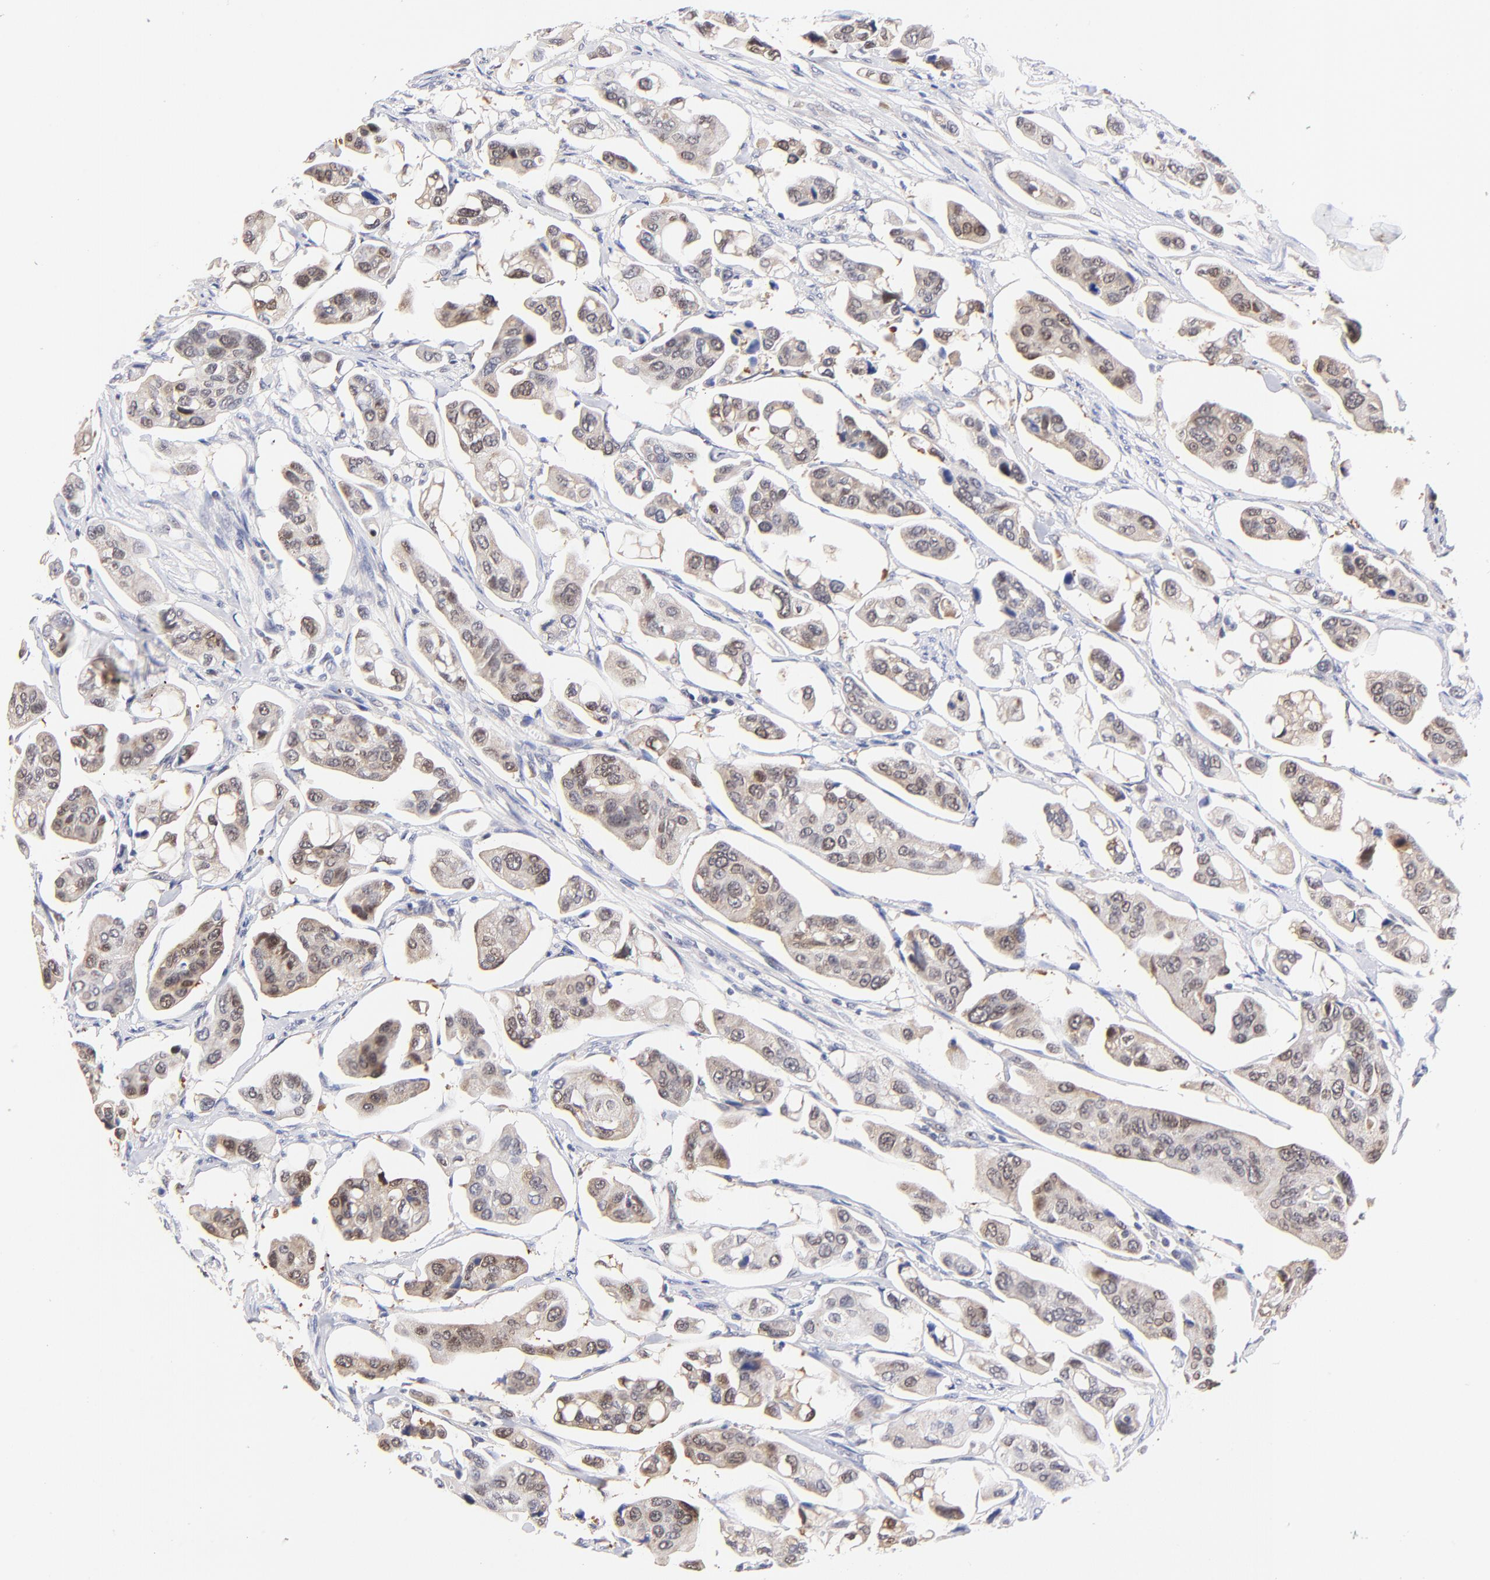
{"staining": {"intensity": "weak", "quantity": "<25%", "location": "cytoplasmic/membranous,nuclear"}, "tissue": "urothelial cancer", "cell_type": "Tumor cells", "image_type": "cancer", "snomed": [{"axis": "morphology", "description": "Adenocarcinoma, NOS"}, {"axis": "topography", "description": "Urinary bladder"}], "caption": "Image shows no protein staining in tumor cells of adenocarcinoma tissue. (Immunohistochemistry, brightfield microscopy, high magnification).", "gene": "ZNF155", "patient": {"sex": "male", "age": 61}}